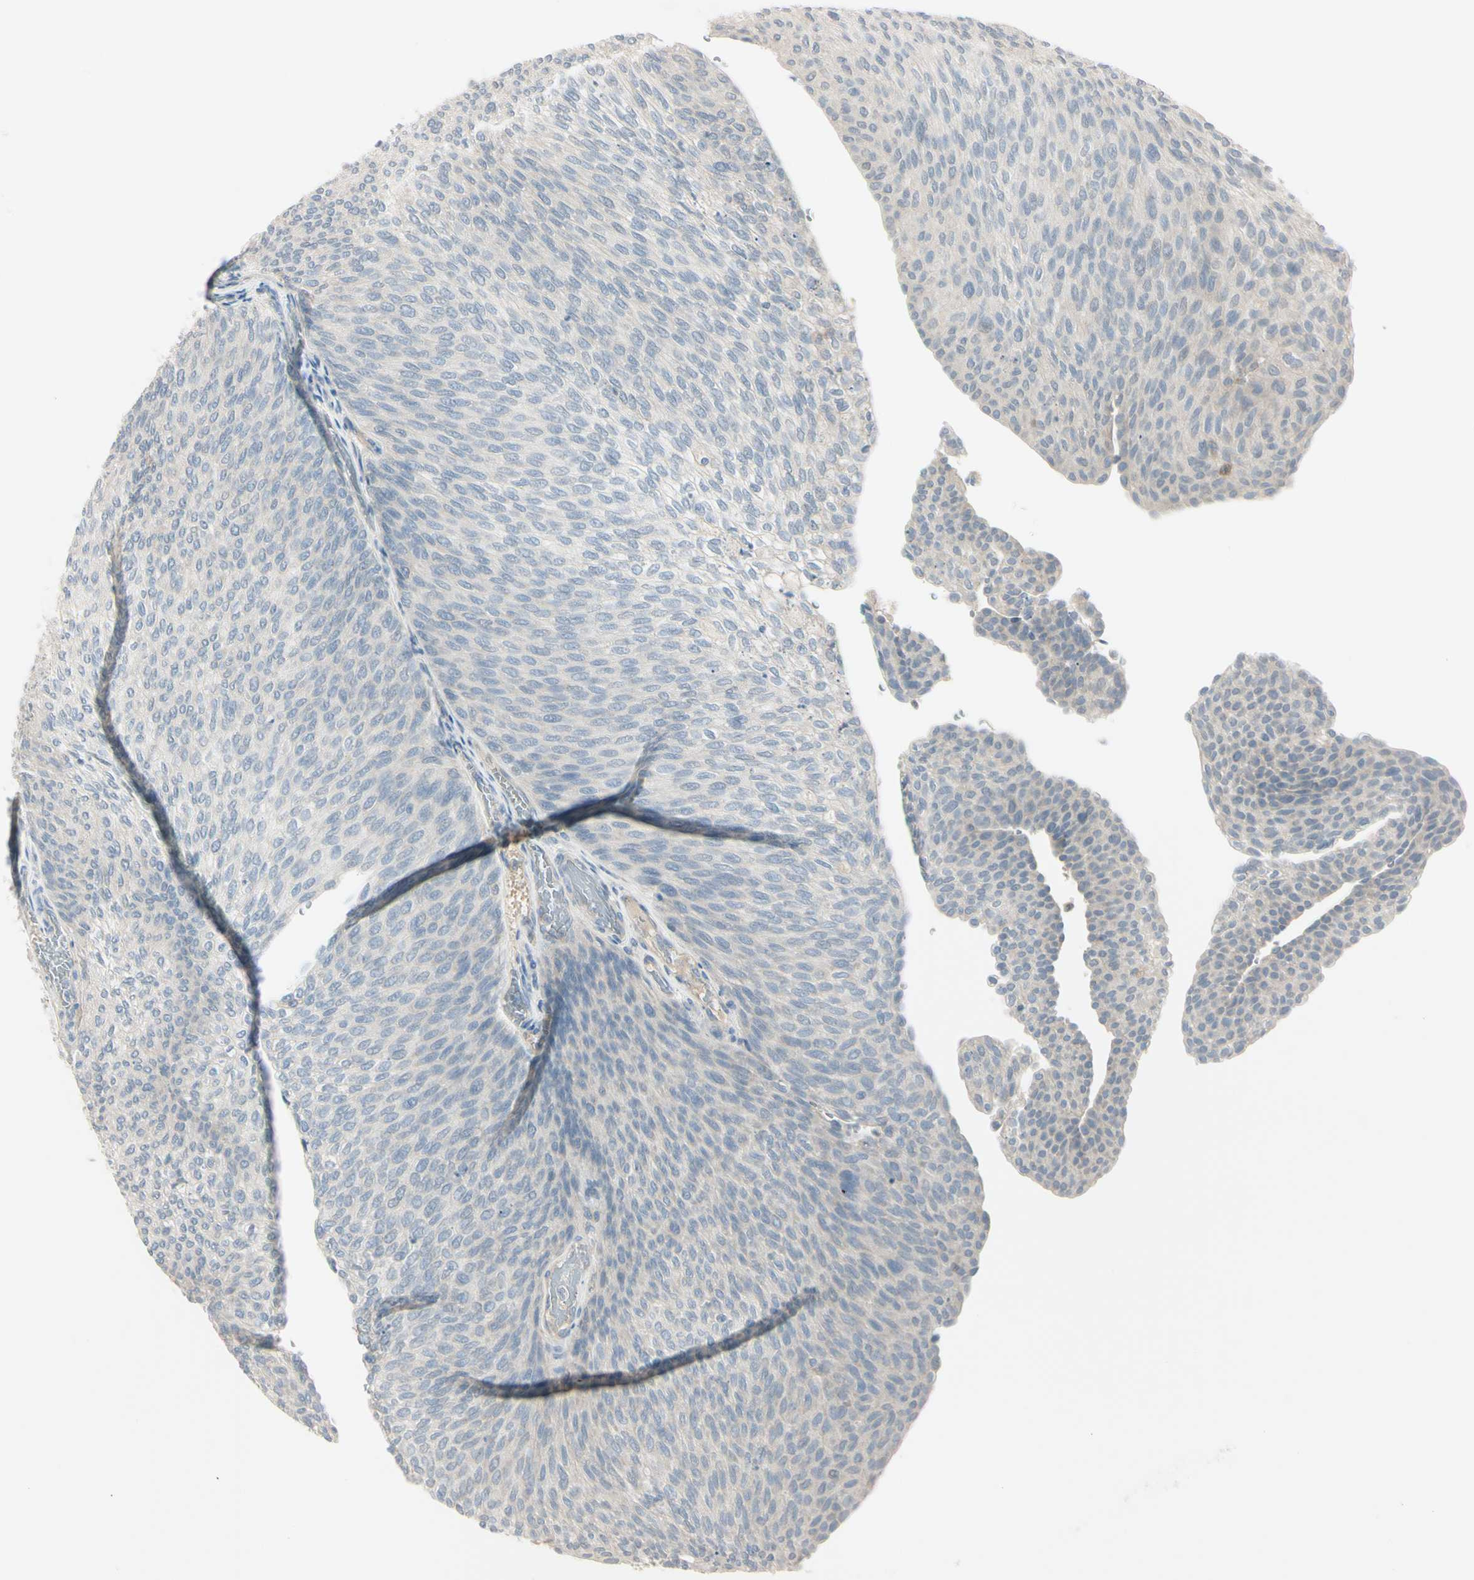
{"staining": {"intensity": "negative", "quantity": "none", "location": "none"}, "tissue": "urothelial cancer", "cell_type": "Tumor cells", "image_type": "cancer", "snomed": [{"axis": "morphology", "description": "Urothelial carcinoma, Low grade"}, {"axis": "topography", "description": "Urinary bladder"}], "caption": "Protein analysis of urothelial carcinoma (low-grade) demonstrates no significant expression in tumor cells. (Stains: DAB (3,3'-diaminobenzidine) immunohistochemistry with hematoxylin counter stain, Microscopy: brightfield microscopy at high magnification).", "gene": "AATK", "patient": {"sex": "female", "age": 79}}